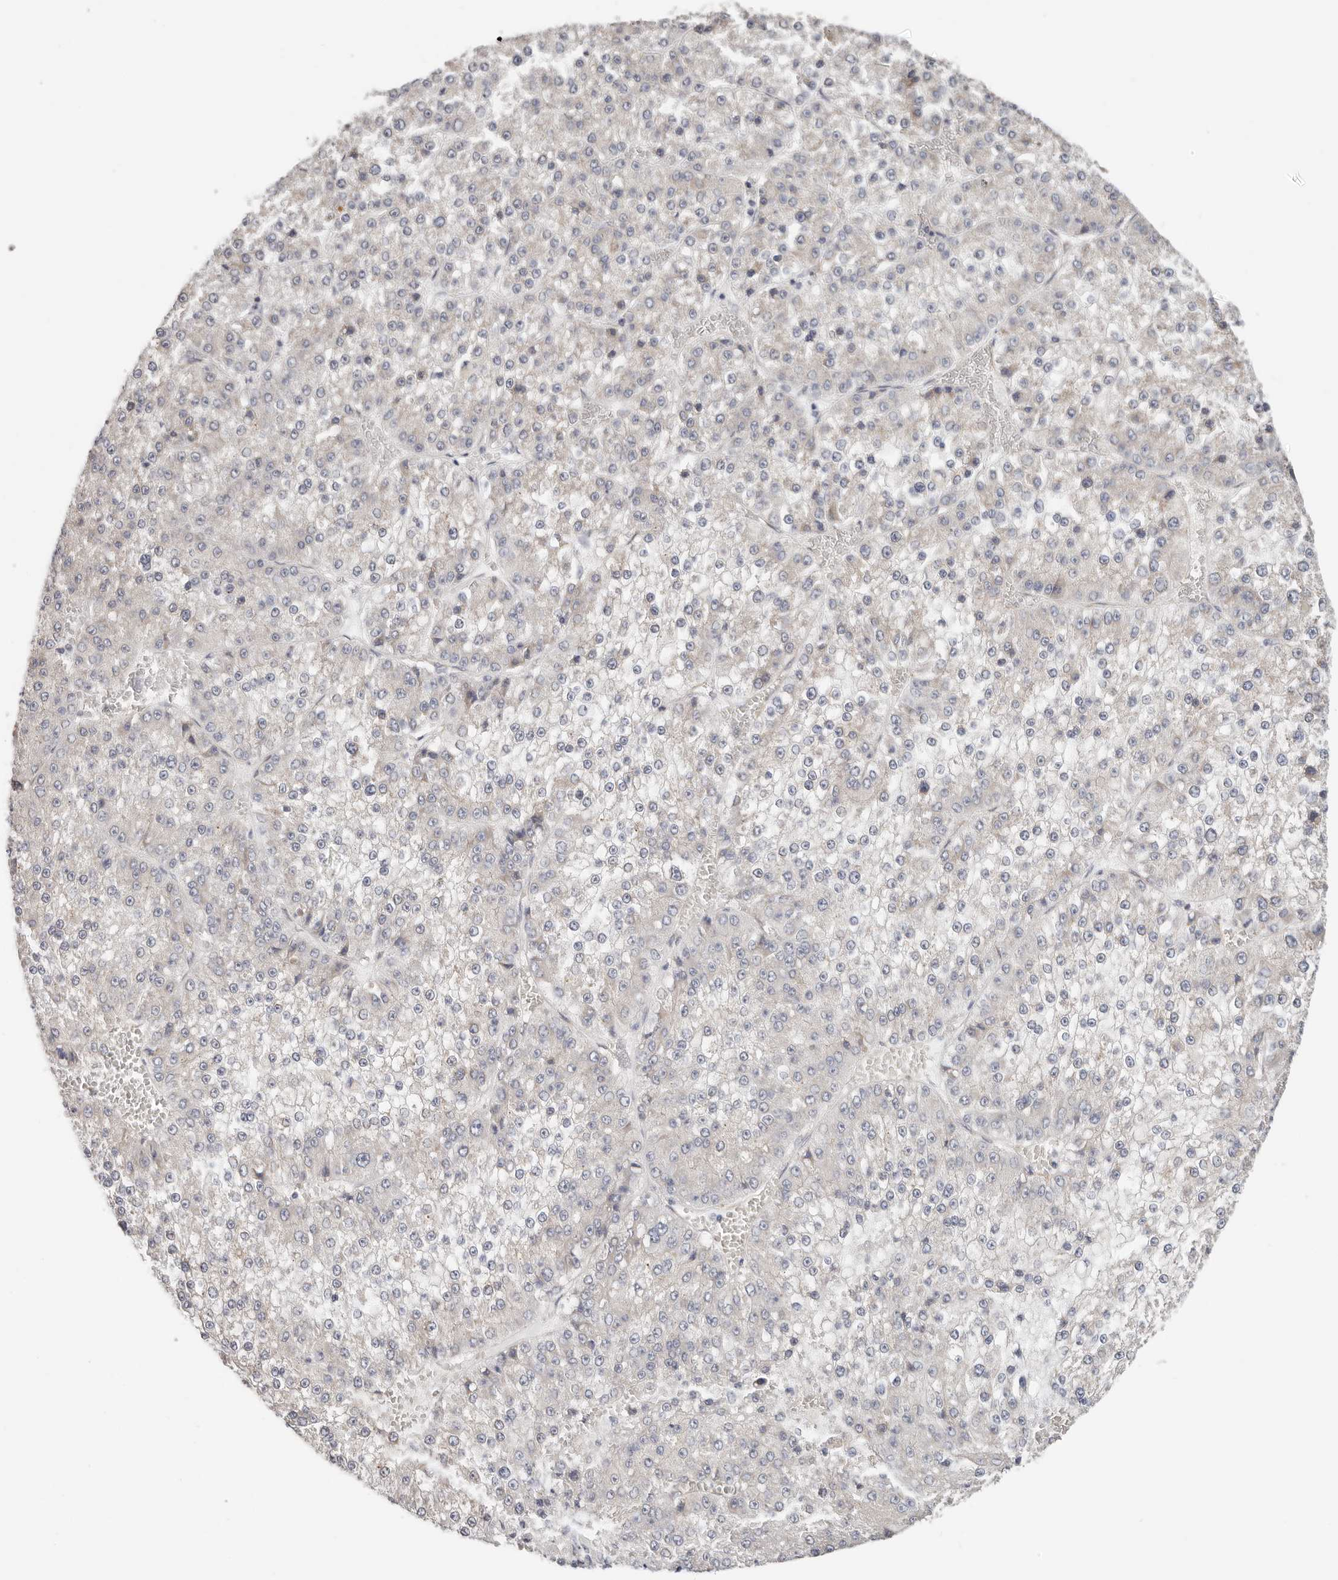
{"staining": {"intensity": "negative", "quantity": "none", "location": "none"}, "tissue": "liver cancer", "cell_type": "Tumor cells", "image_type": "cancer", "snomed": [{"axis": "morphology", "description": "Carcinoma, Hepatocellular, NOS"}, {"axis": "topography", "description": "Liver"}], "caption": "Immunohistochemistry histopathology image of human liver hepatocellular carcinoma stained for a protein (brown), which exhibits no positivity in tumor cells. (Stains: DAB IHC with hematoxylin counter stain, Microscopy: brightfield microscopy at high magnification).", "gene": "AFDN", "patient": {"sex": "female", "age": 73}}